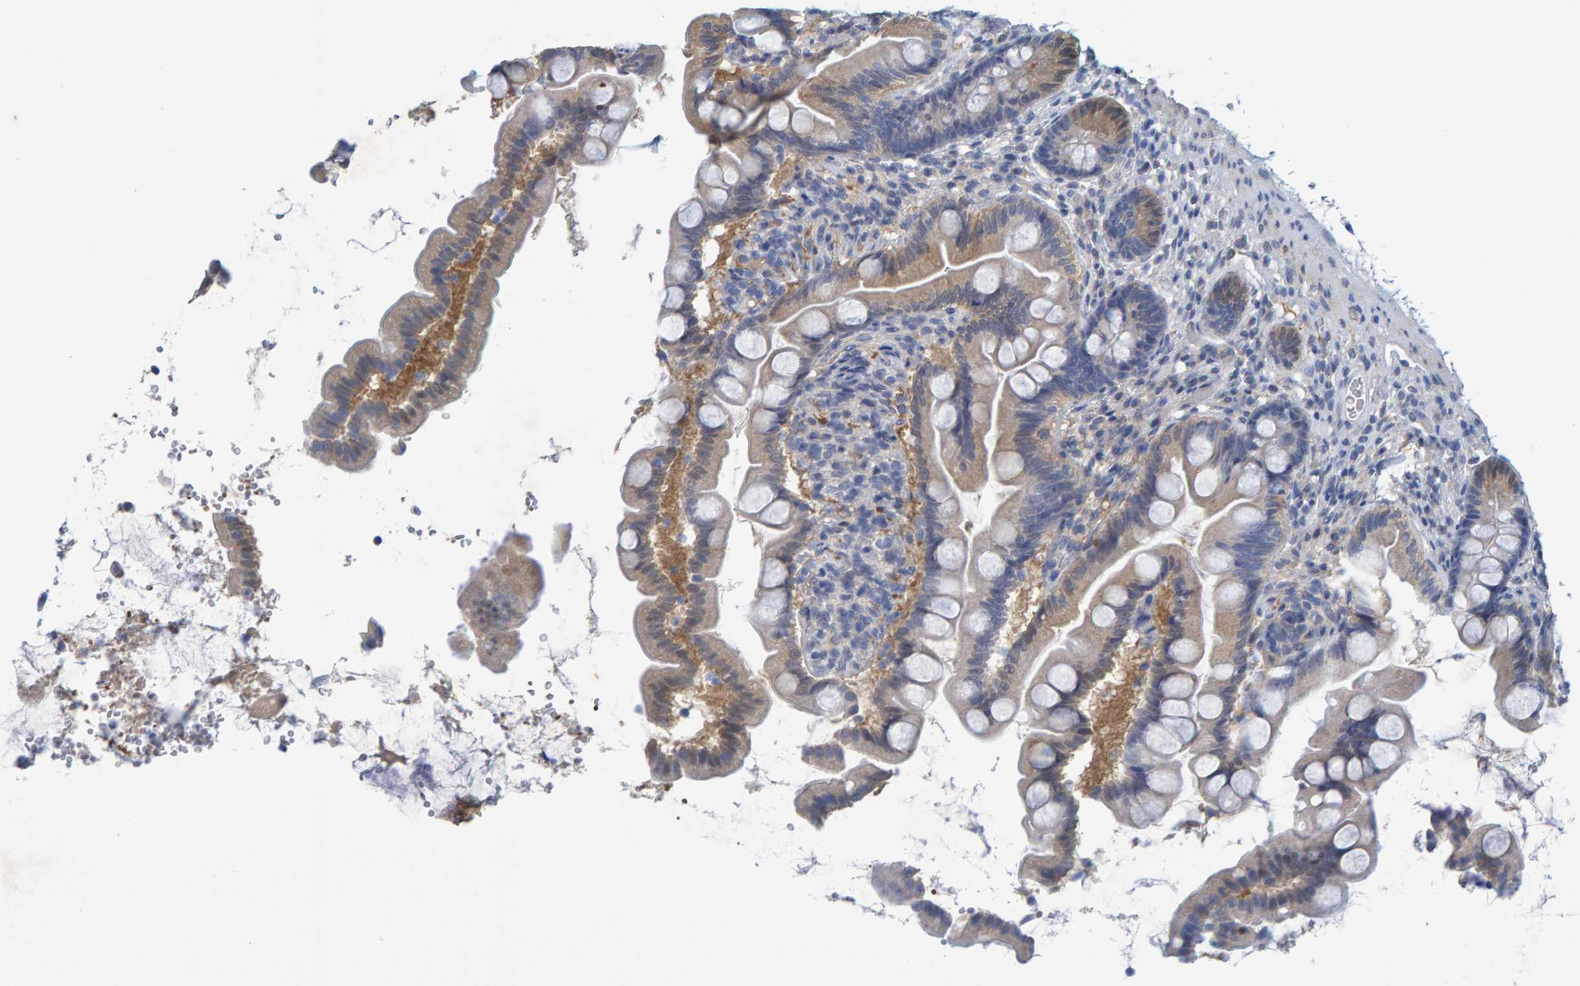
{"staining": {"intensity": "weak", "quantity": "25%-75%", "location": "cytoplasmic/membranous"}, "tissue": "small intestine", "cell_type": "Glandular cells", "image_type": "normal", "snomed": [{"axis": "morphology", "description": "Normal tissue, NOS"}, {"axis": "topography", "description": "Small intestine"}], "caption": "Brown immunohistochemical staining in benign human small intestine exhibits weak cytoplasmic/membranous expression in about 25%-75% of glandular cells.", "gene": "ALAD", "patient": {"sex": "female", "age": 56}}